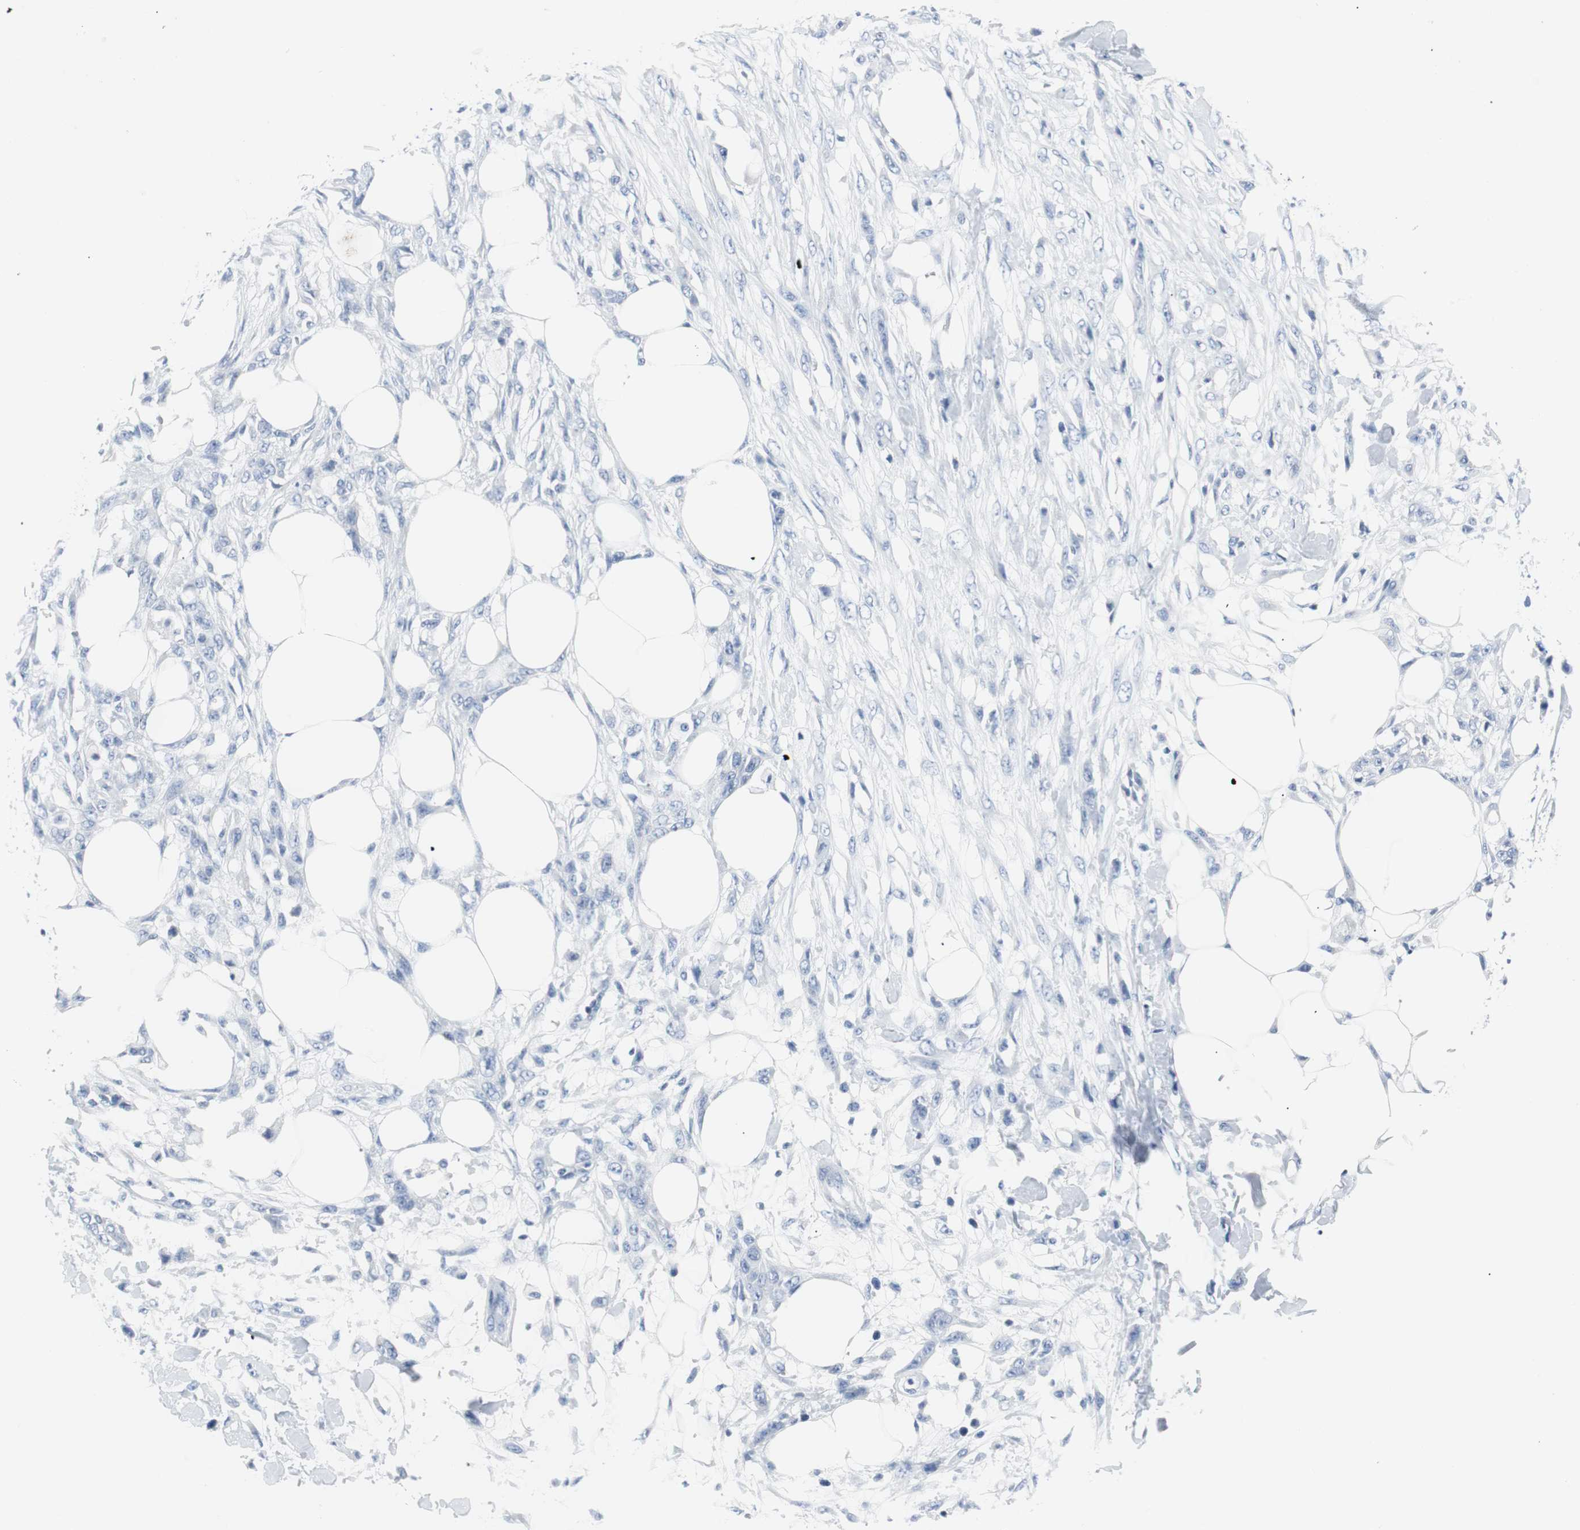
{"staining": {"intensity": "negative", "quantity": "none", "location": "none"}, "tissue": "skin cancer", "cell_type": "Tumor cells", "image_type": "cancer", "snomed": [{"axis": "morphology", "description": "Squamous cell carcinoma, NOS"}, {"axis": "topography", "description": "Skin"}], "caption": "Tumor cells show no significant positivity in skin cancer.", "gene": "GAP43", "patient": {"sex": "female", "age": 59}}